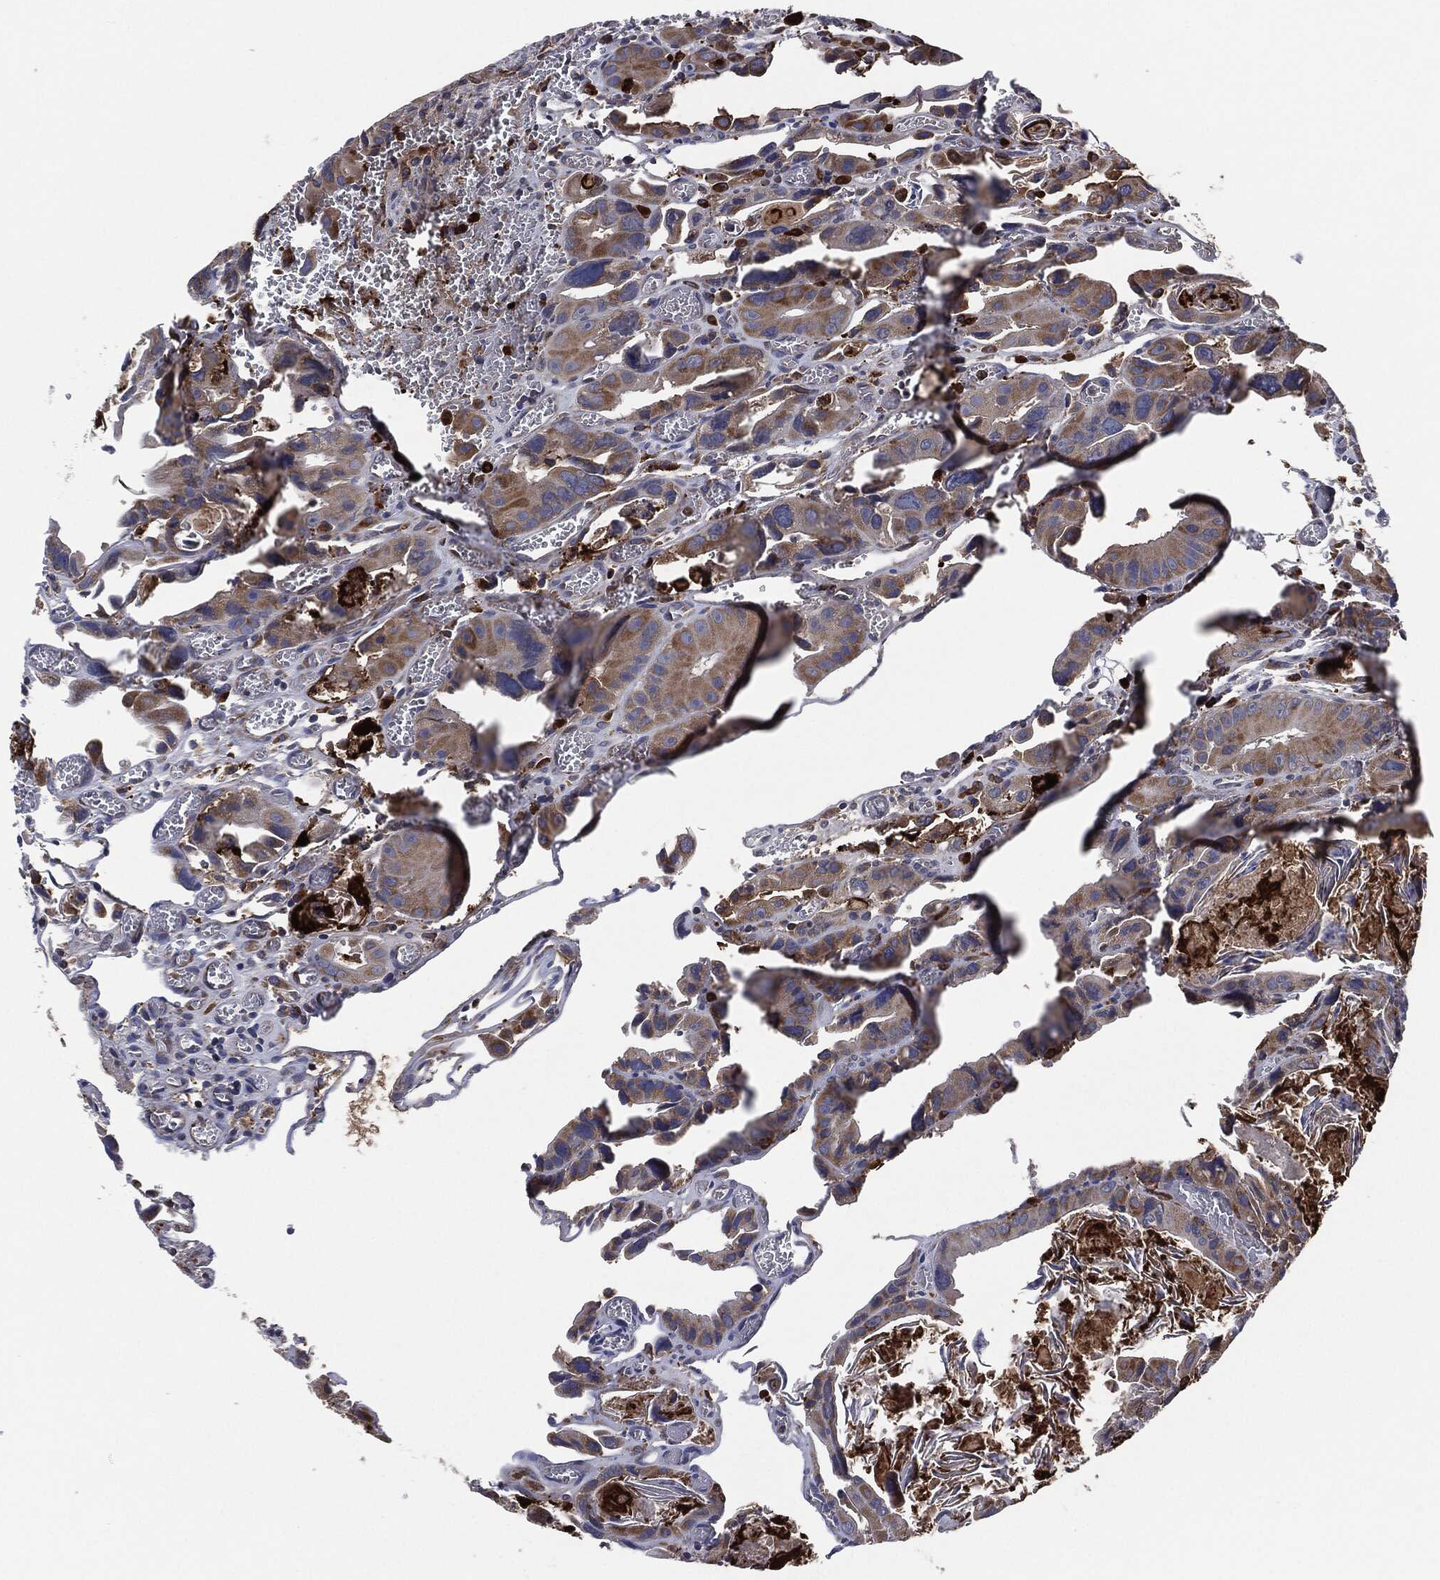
{"staining": {"intensity": "moderate", "quantity": ">75%", "location": "cytoplasmic/membranous"}, "tissue": "colorectal cancer", "cell_type": "Tumor cells", "image_type": "cancer", "snomed": [{"axis": "morphology", "description": "Adenocarcinoma, NOS"}, {"axis": "topography", "description": "Rectum"}], "caption": "Immunohistochemical staining of colorectal cancer (adenocarcinoma) shows moderate cytoplasmic/membranous protein staining in about >75% of tumor cells.", "gene": "TMEM11", "patient": {"sex": "male", "age": 64}}